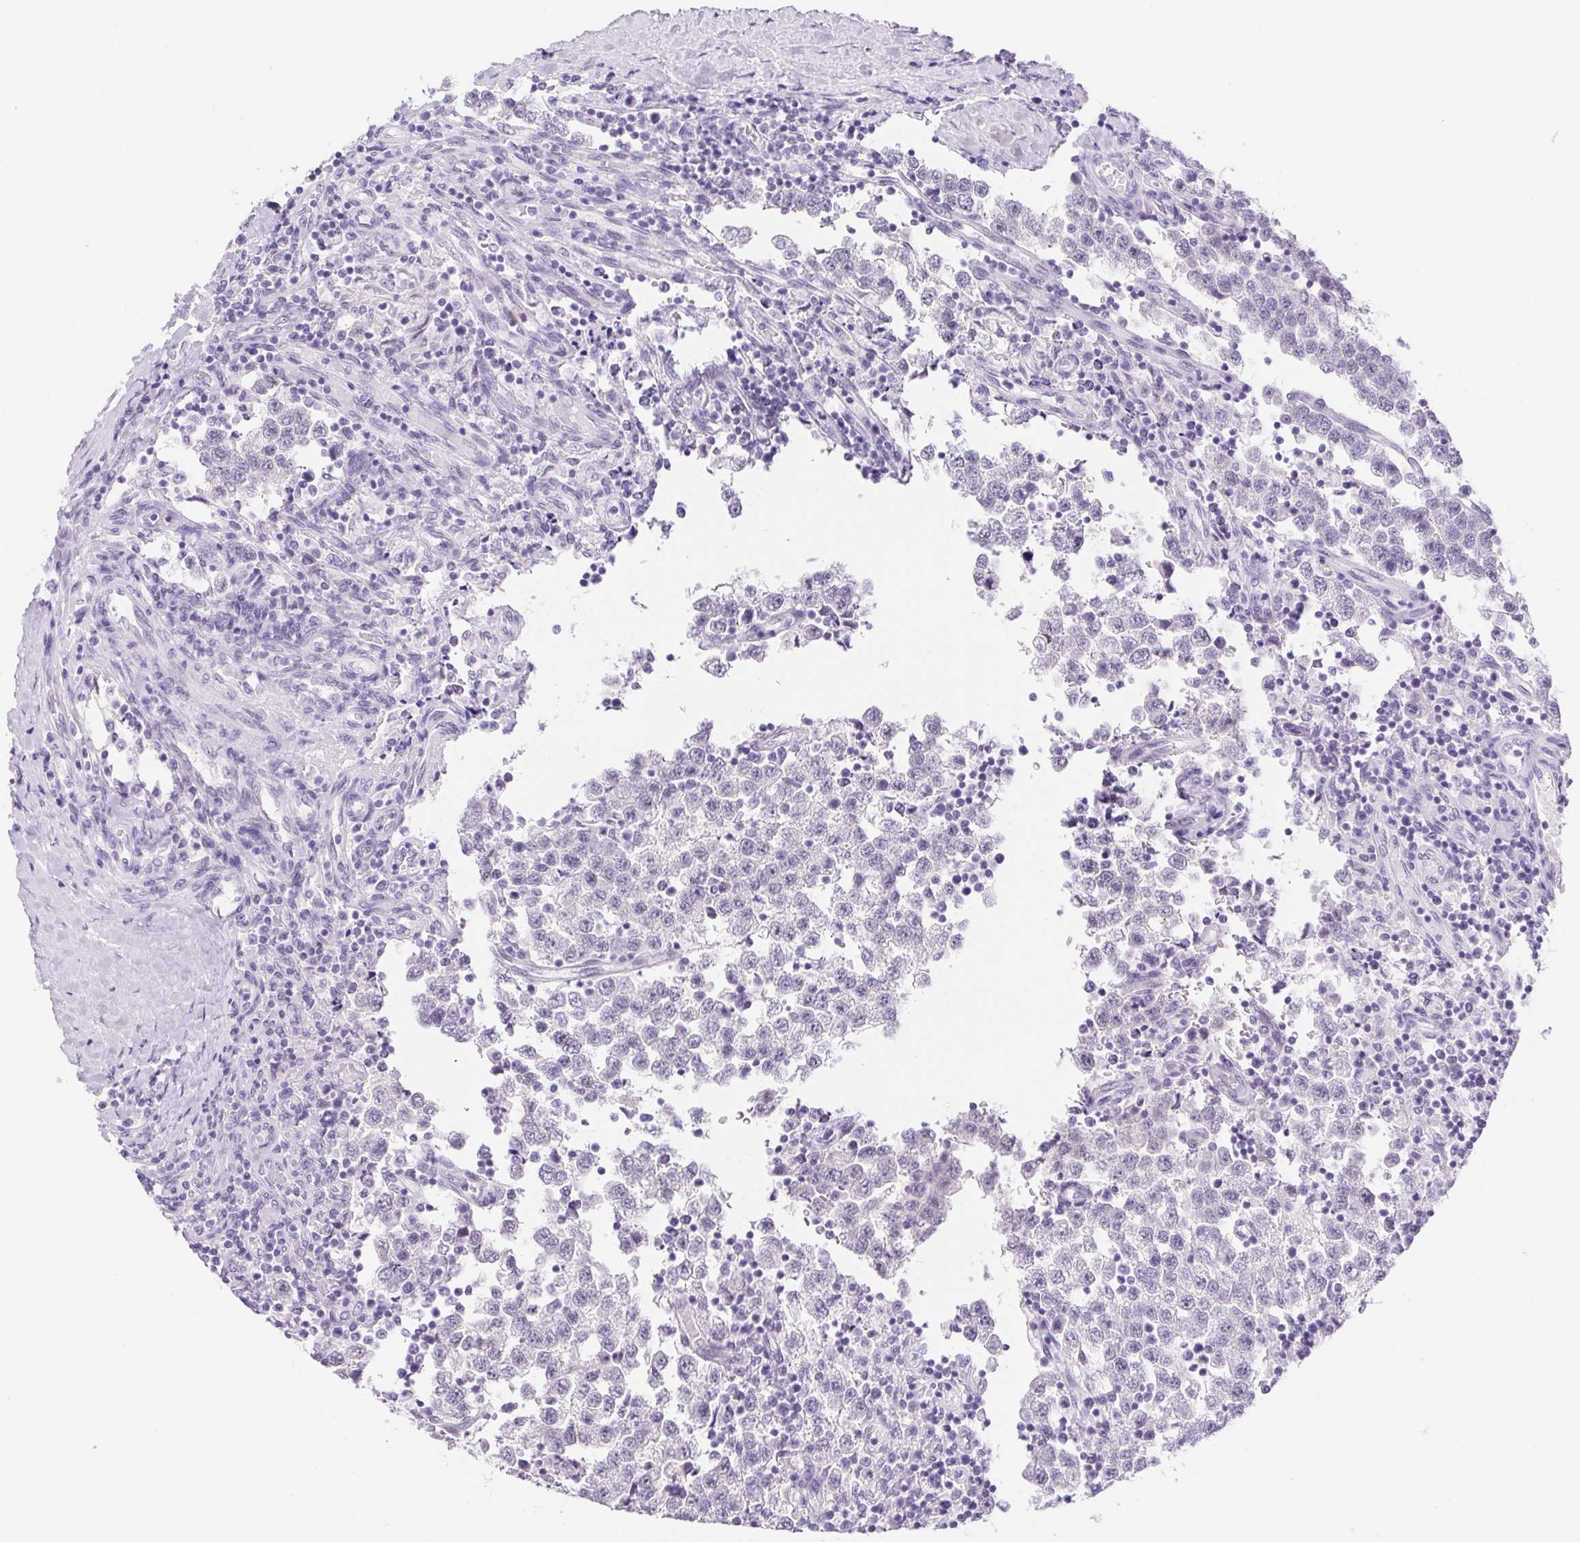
{"staining": {"intensity": "negative", "quantity": "none", "location": "none"}, "tissue": "testis cancer", "cell_type": "Tumor cells", "image_type": "cancer", "snomed": [{"axis": "morphology", "description": "Seminoma, NOS"}, {"axis": "topography", "description": "Testis"}], "caption": "Human seminoma (testis) stained for a protein using immunohistochemistry (IHC) shows no expression in tumor cells.", "gene": "CAND1", "patient": {"sex": "male", "age": 34}}